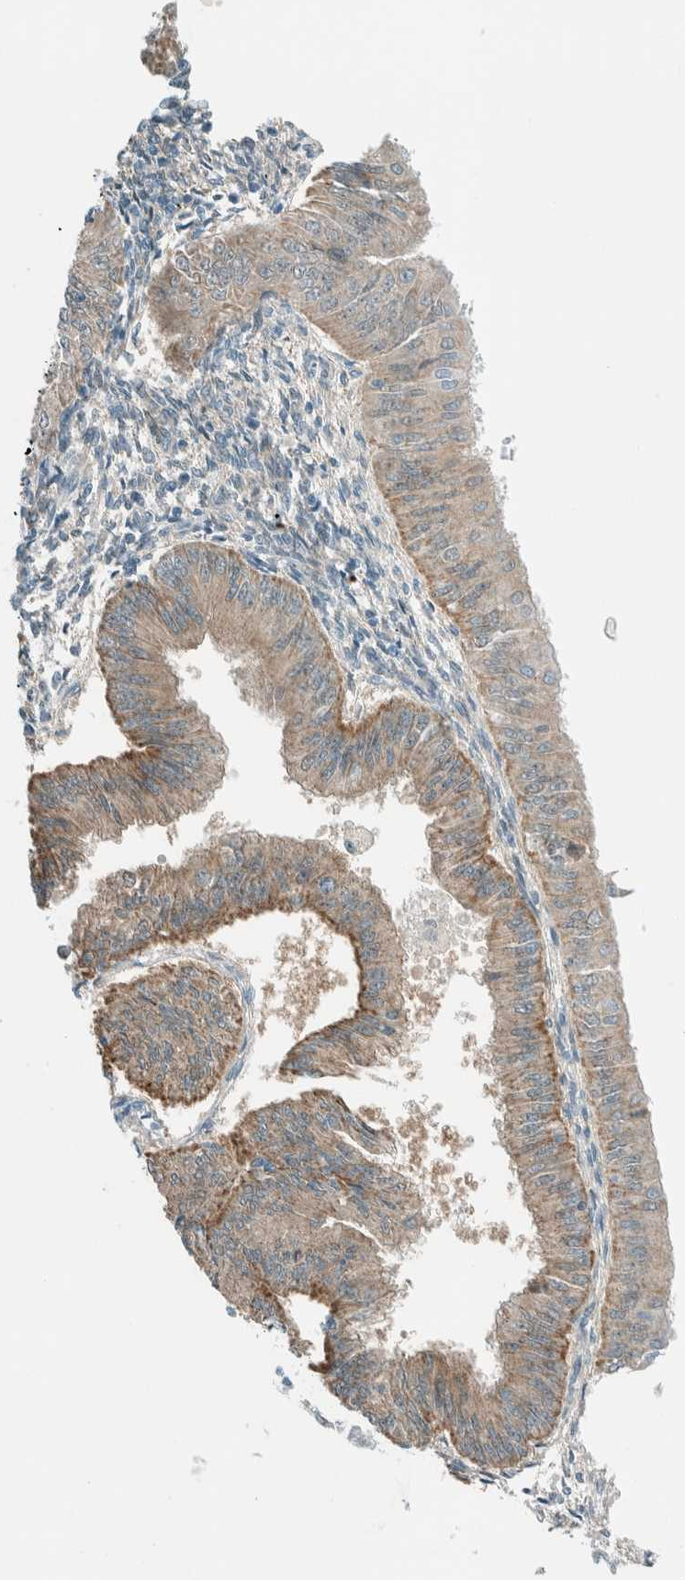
{"staining": {"intensity": "weak", "quantity": ">75%", "location": "cytoplasmic/membranous"}, "tissue": "endometrial cancer", "cell_type": "Tumor cells", "image_type": "cancer", "snomed": [{"axis": "morphology", "description": "Normal tissue, NOS"}, {"axis": "morphology", "description": "Adenocarcinoma, NOS"}, {"axis": "topography", "description": "Endometrium"}], "caption": "Endometrial cancer (adenocarcinoma) was stained to show a protein in brown. There is low levels of weak cytoplasmic/membranous positivity in about >75% of tumor cells. (IHC, brightfield microscopy, high magnification).", "gene": "ALDH7A1", "patient": {"sex": "female", "age": 53}}